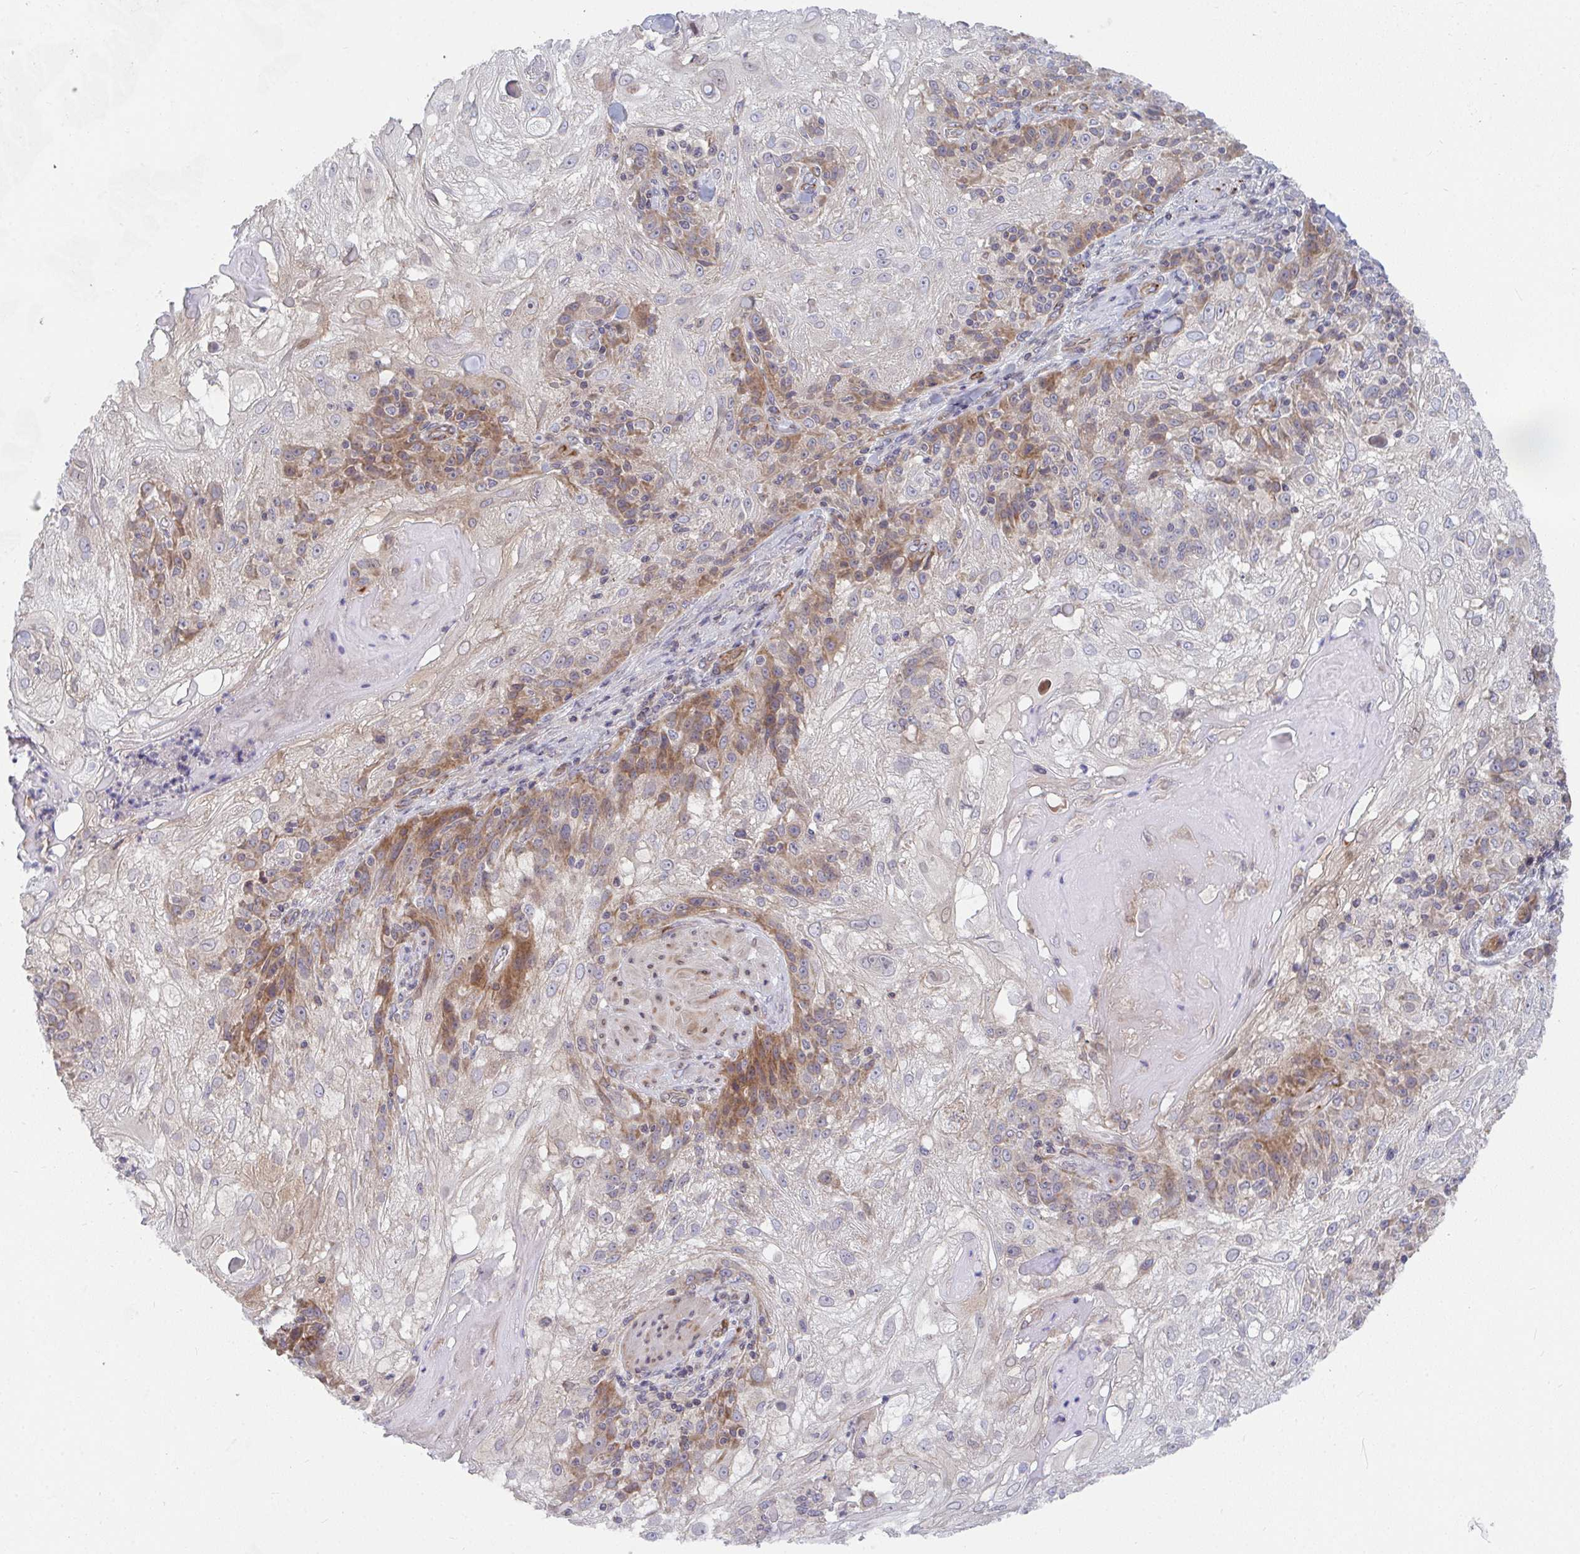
{"staining": {"intensity": "moderate", "quantity": "25%-75%", "location": "cytoplasmic/membranous"}, "tissue": "skin cancer", "cell_type": "Tumor cells", "image_type": "cancer", "snomed": [{"axis": "morphology", "description": "Normal tissue, NOS"}, {"axis": "morphology", "description": "Squamous cell carcinoma, NOS"}, {"axis": "topography", "description": "Skin"}], "caption": "Brown immunohistochemical staining in human skin cancer (squamous cell carcinoma) demonstrates moderate cytoplasmic/membranous staining in approximately 25%-75% of tumor cells.", "gene": "EIF1AD", "patient": {"sex": "female", "age": 83}}